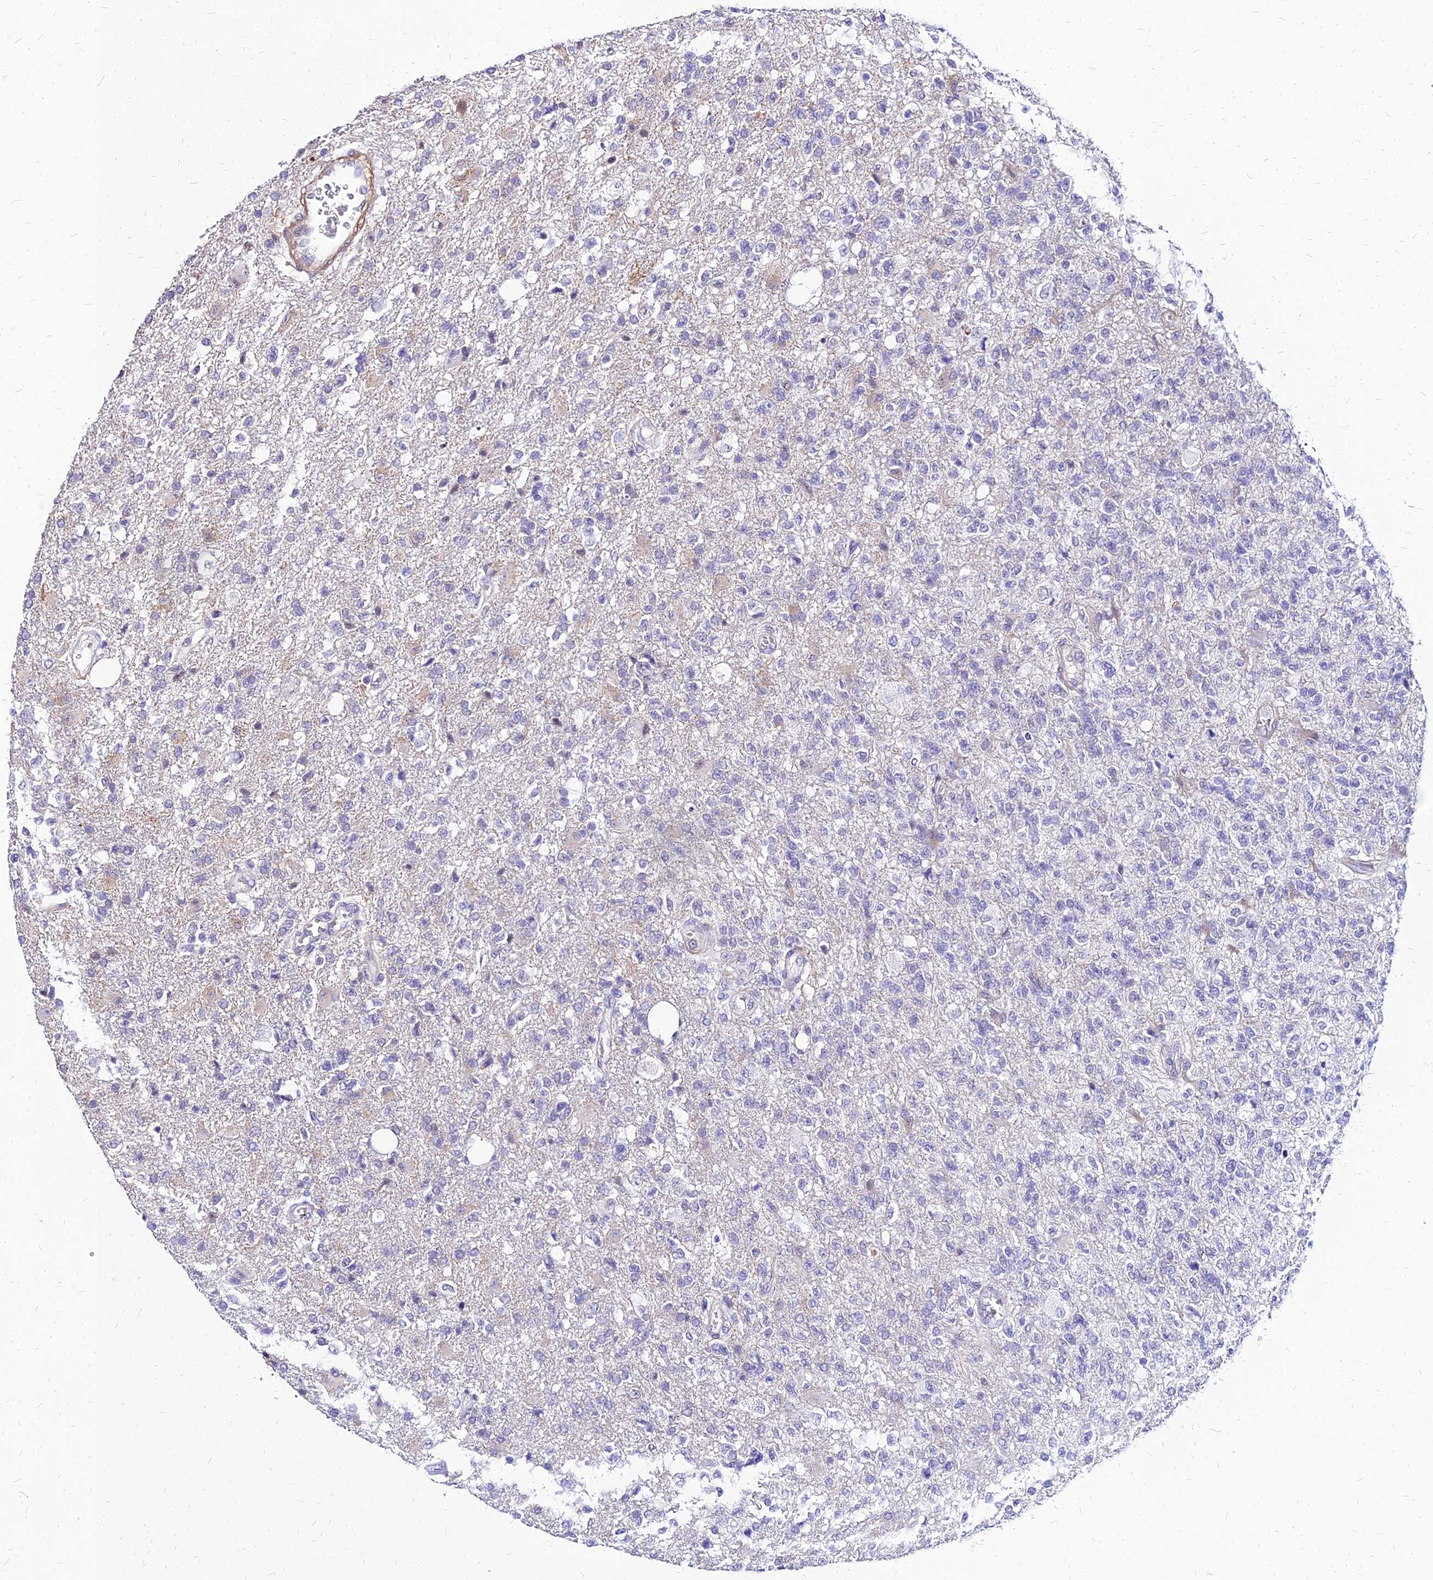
{"staining": {"intensity": "negative", "quantity": "none", "location": "none"}, "tissue": "glioma", "cell_type": "Tumor cells", "image_type": "cancer", "snomed": [{"axis": "morphology", "description": "Glioma, malignant, High grade"}, {"axis": "topography", "description": "Brain"}], "caption": "Protein analysis of high-grade glioma (malignant) demonstrates no significant expression in tumor cells. Nuclei are stained in blue.", "gene": "YEATS2", "patient": {"sex": "male", "age": 56}}